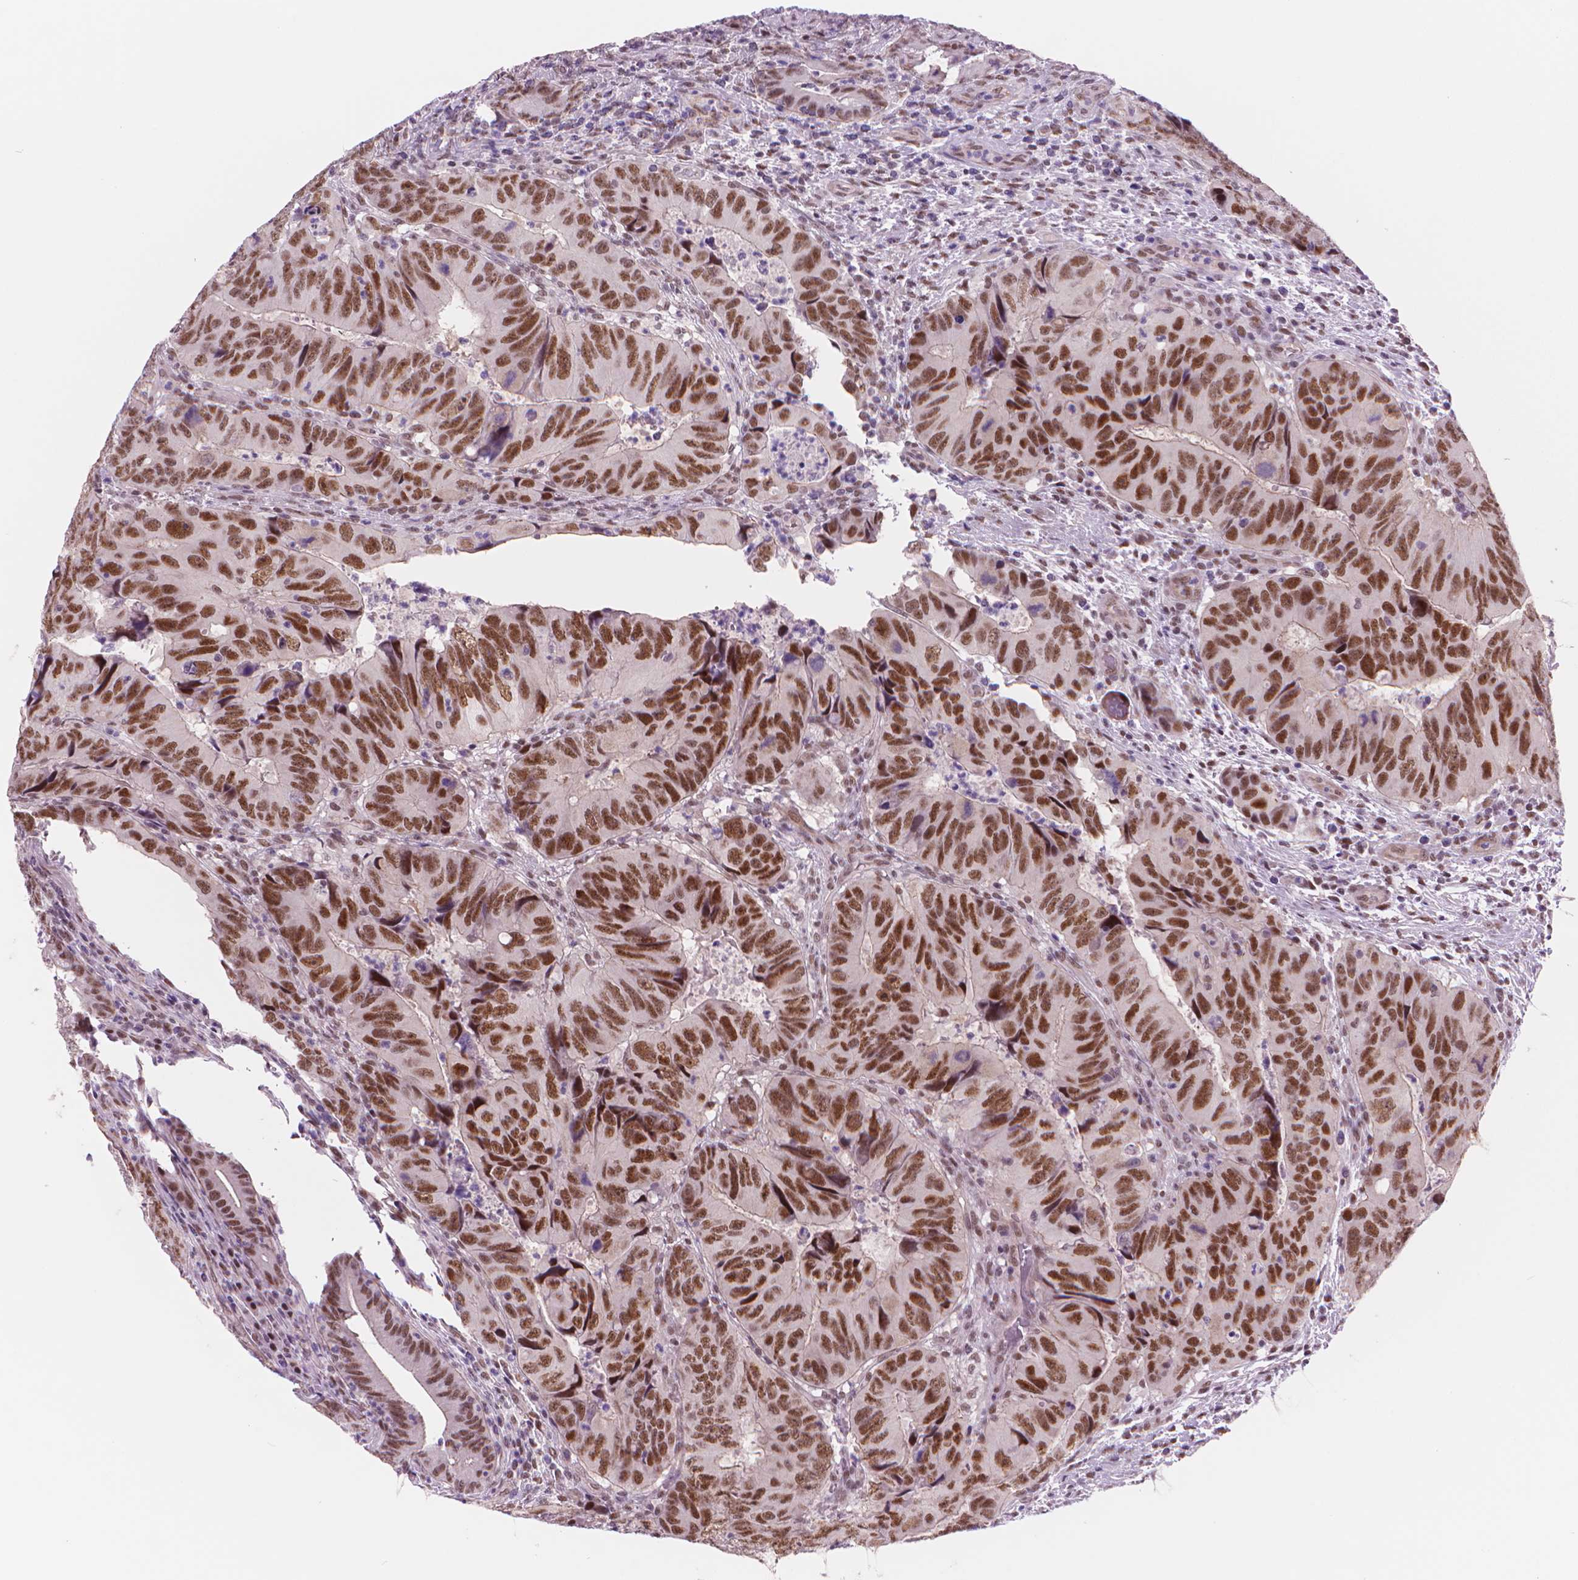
{"staining": {"intensity": "strong", "quantity": ">75%", "location": "nuclear"}, "tissue": "colorectal cancer", "cell_type": "Tumor cells", "image_type": "cancer", "snomed": [{"axis": "morphology", "description": "Adenocarcinoma, NOS"}, {"axis": "topography", "description": "Colon"}], "caption": "Strong nuclear expression for a protein is present in approximately >75% of tumor cells of adenocarcinoma (colorectal) using immunohistochemistry.", "gene": "POLR3D", "patient": {"sex": "male", "age": 79}}